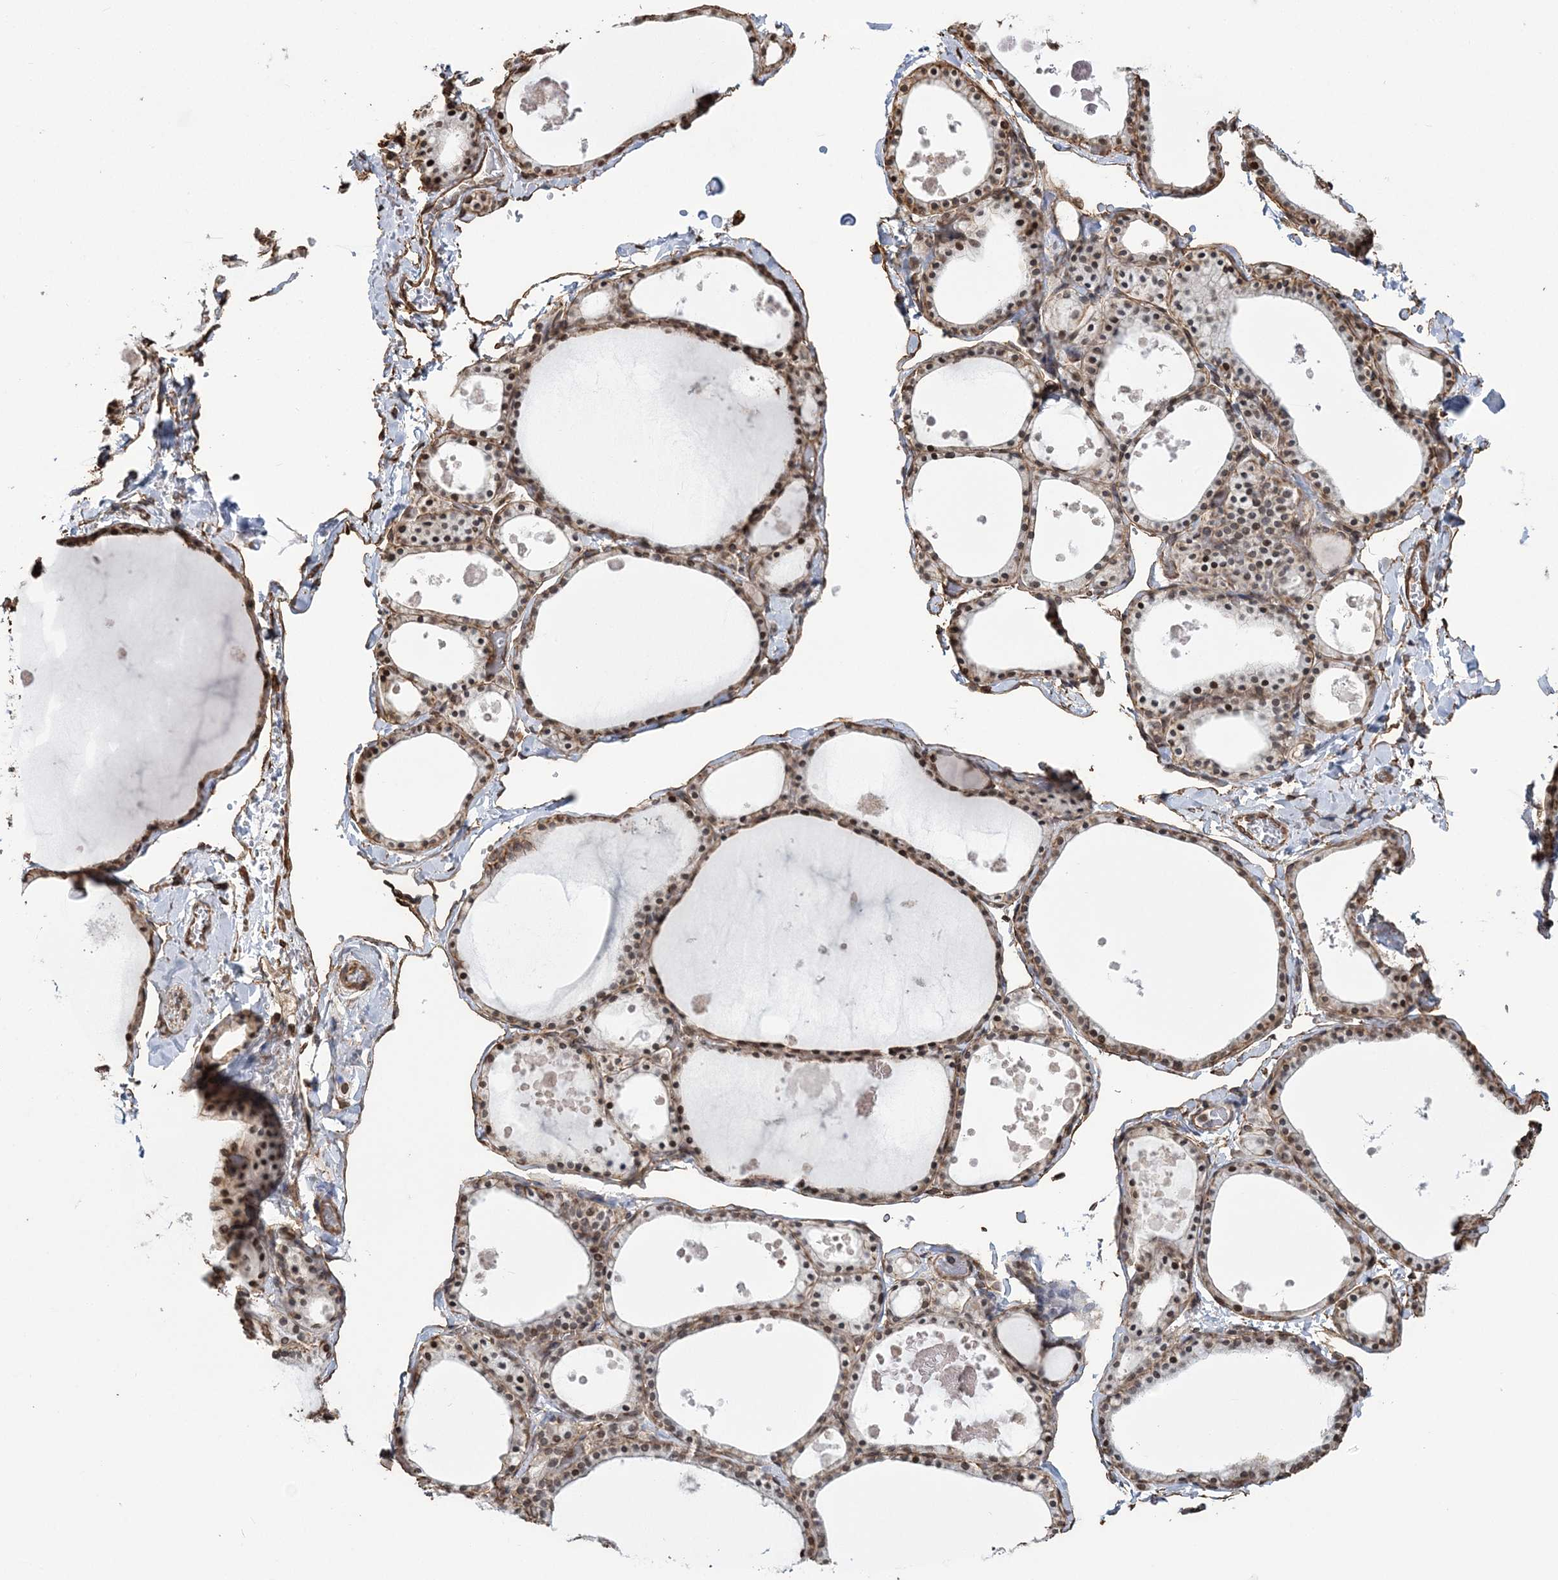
{"staining": {"intensity": "moderate", "quantity": ">75%", "location": "cytoplasmic/membranous,nuclear"}, "tissue": "thyroid gland", "cell_type": "Glandular cells", "image_type": "normal", "snomed": [{"axis": "morphology", "description": "Normal tissue, NOS"}, {"axis": "topography", "description": "Thyroid gland"}], "caption": "Immunohistochemistry histopathology image of normal thyroid gland: thyroid gland stained using immunohistochemistry reveals medium levels of moderate protein expression localized specifically in the cytoplasmic/membranous,nuclear of glandular cells, appearing as a cytoplasmic/membranous,nuclear brown color.", "gene": "ATP11B", "patient": {"sex": "male", "age": 56}}